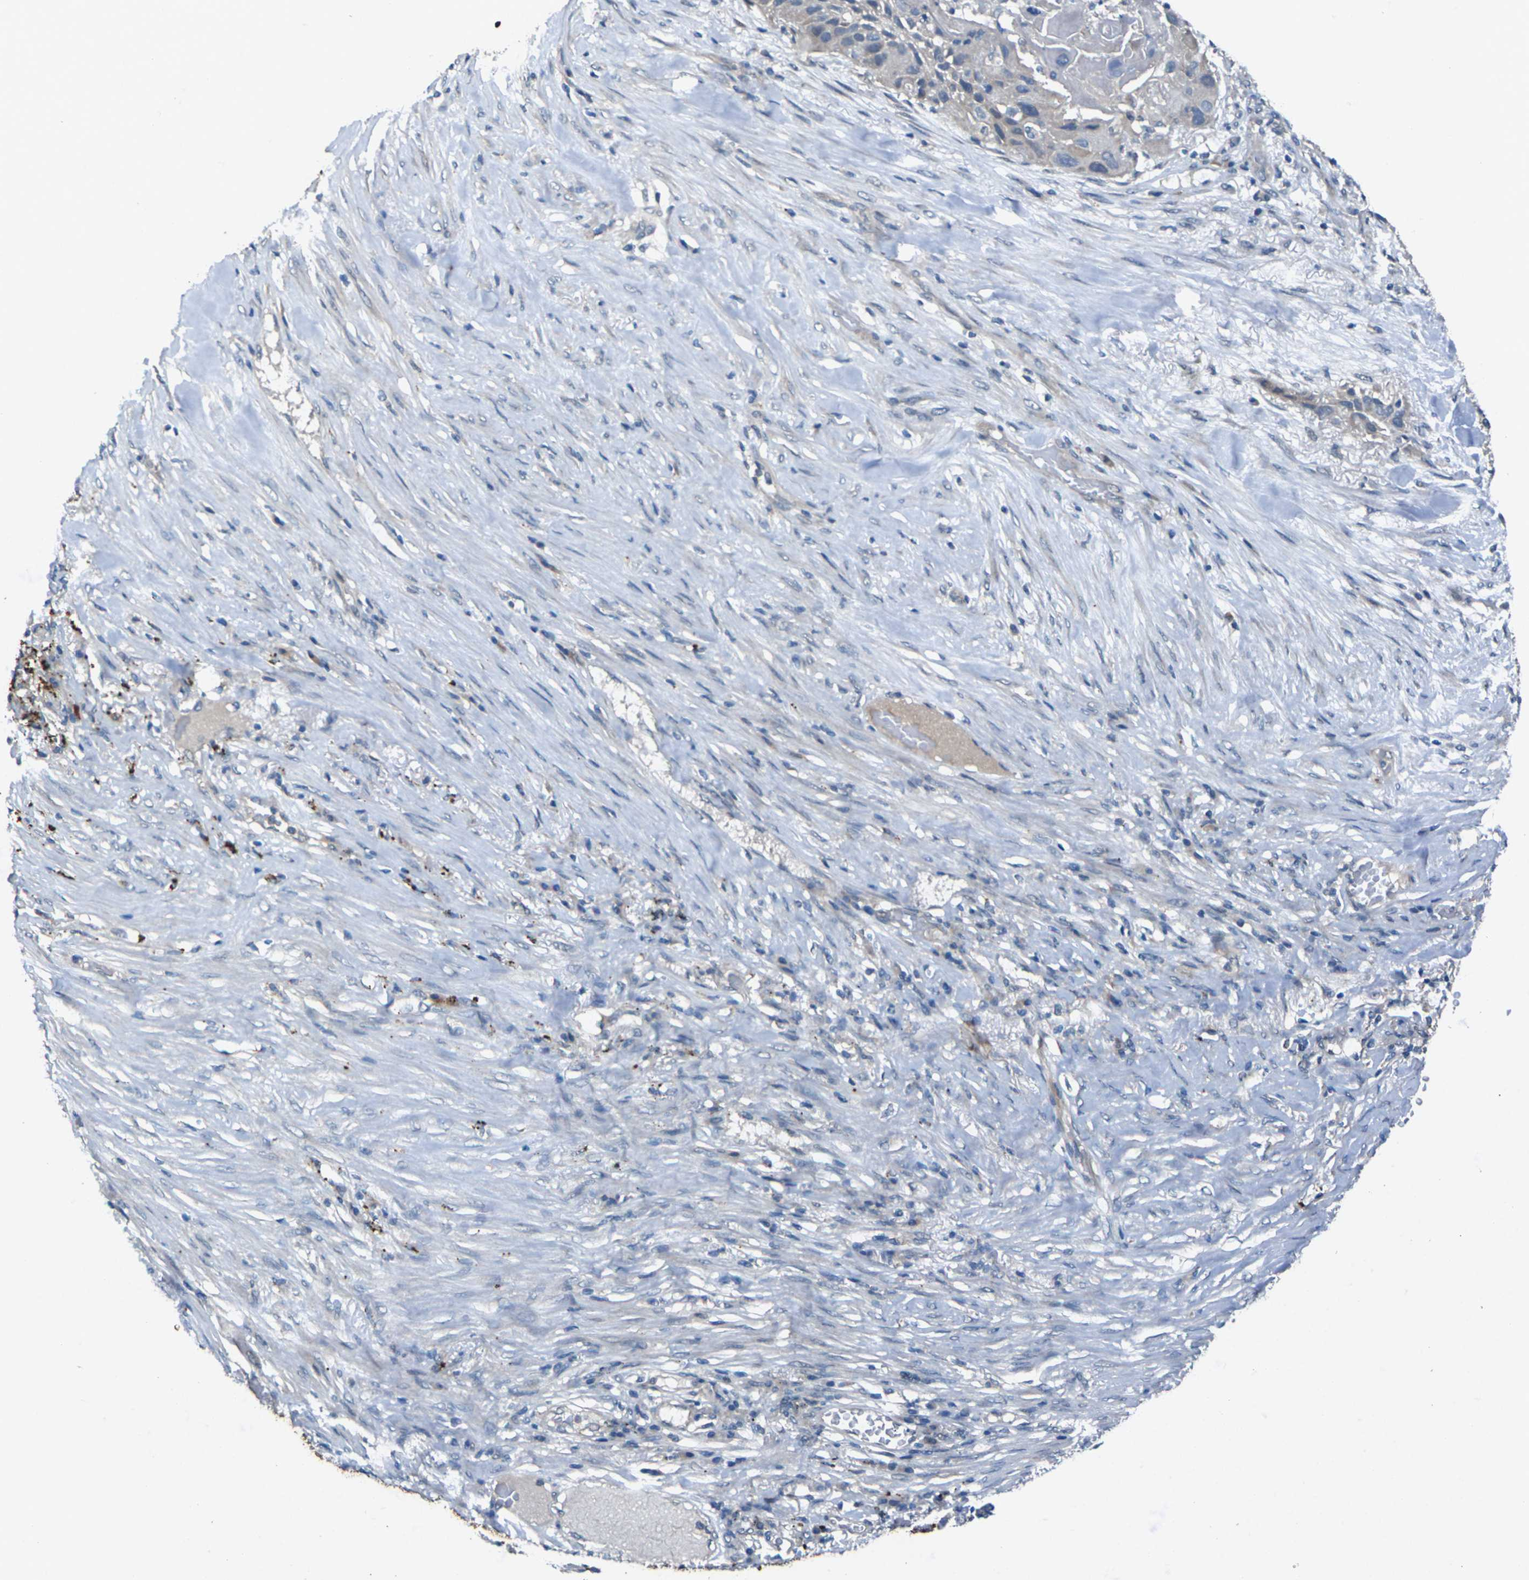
{"staining": {"intensity": "weak", "quantity": "25%-75%", "location": "cytoplasmic/membranous"}, "tissue": "lung cancer", "cell_type": "Tumor cells", "image_type": "cancer", "snomed": [{"axis": "morphology", "description": "Squamous cell carcinoma, NOS"}, {"axis": "topography", "description": "Lung"}], "caption": "Squamous cell carcinoma (lung) stained with immunohistochemistry reveals weak cytoplasmic/membranous staining in about 25%-75% of tumor cells.", "gene": "SIGLEC14", "patient": {"sex": "male", "age": 57}}